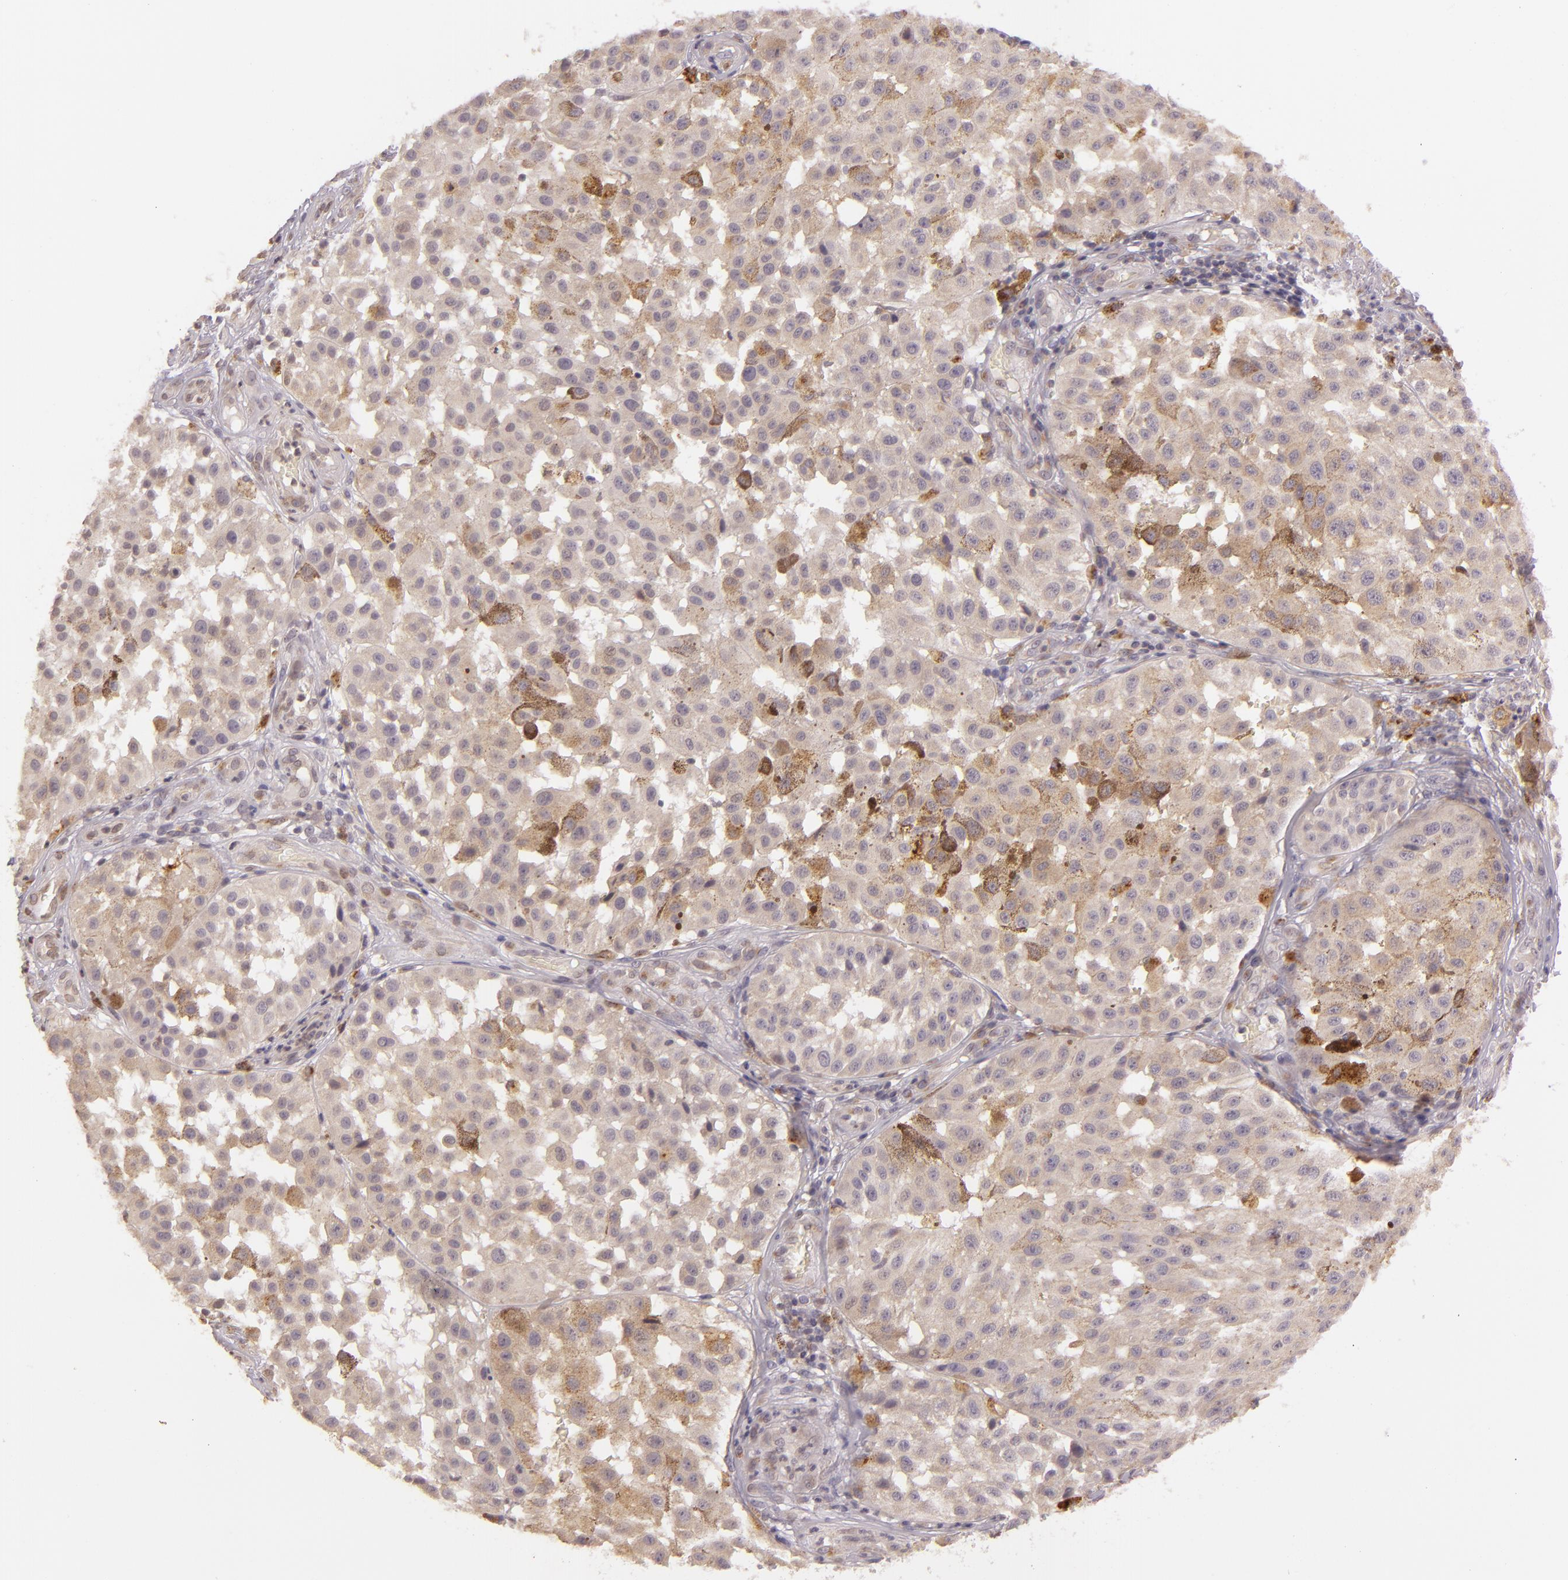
{"staining": {"intensity": "weak", "quantity": ">75%", "location": "cytoplasmic/membranous"}, "tissue": "melanoma", "cell_type": "Tumor cells", "image_type": "cancer", "snomed": [{"axis": "morphology", "description": "Malignant melanoma, NOS"}, {"axis": "topography", "description": "Skin"}], "caption": "Malignant melanoma stained with immunohistochemistry (IHC) shows weak cytoplasmic/membranous positivity in about >75% of tumor cells.", "gene": "LGMN", "patient": {"sex": "female", "age": 64}}